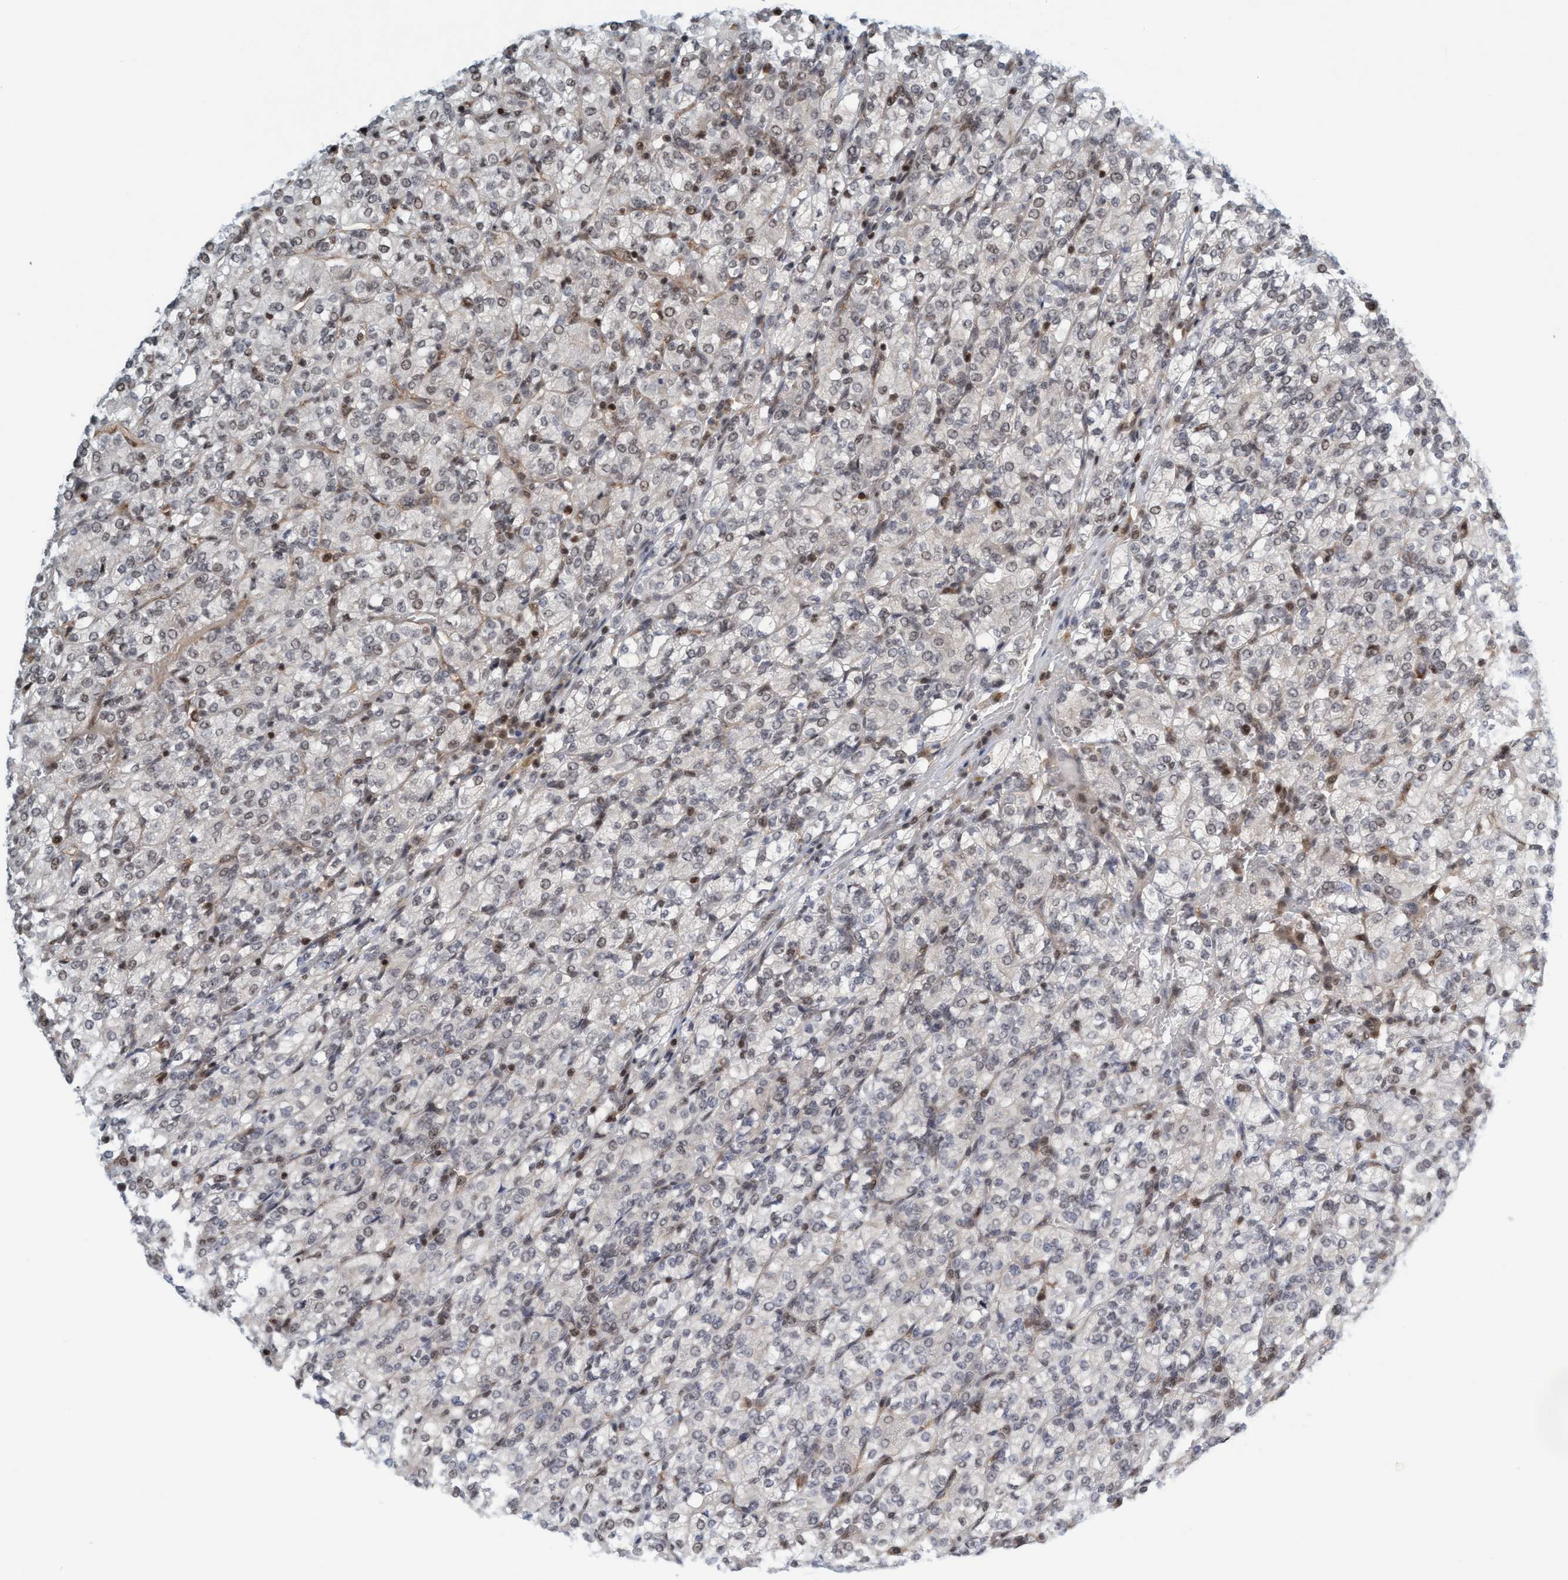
{"staining": {"intensity": "moderate", "quantity": "25%-75%", "location": "nuclear"}, "tissue": "renal cancer", "cell_type": "Tumor cells", "image_type": "cancer", "snomed": [{"axis": "morphology", "description": "Adenocarcinoma, NOS"}, {"axis": "topography", "description": "Kidney"}], "caption": "An immunohistochemistry (IHC) micrograph of neoplastic tissue is shown. Protein staining in brown labels moderate nuclear positivity in renal cancer (adenocarcinoma) within tumor cells.", "gene": "SMCR8", "patient": {"sex": "male", "age": 77}}